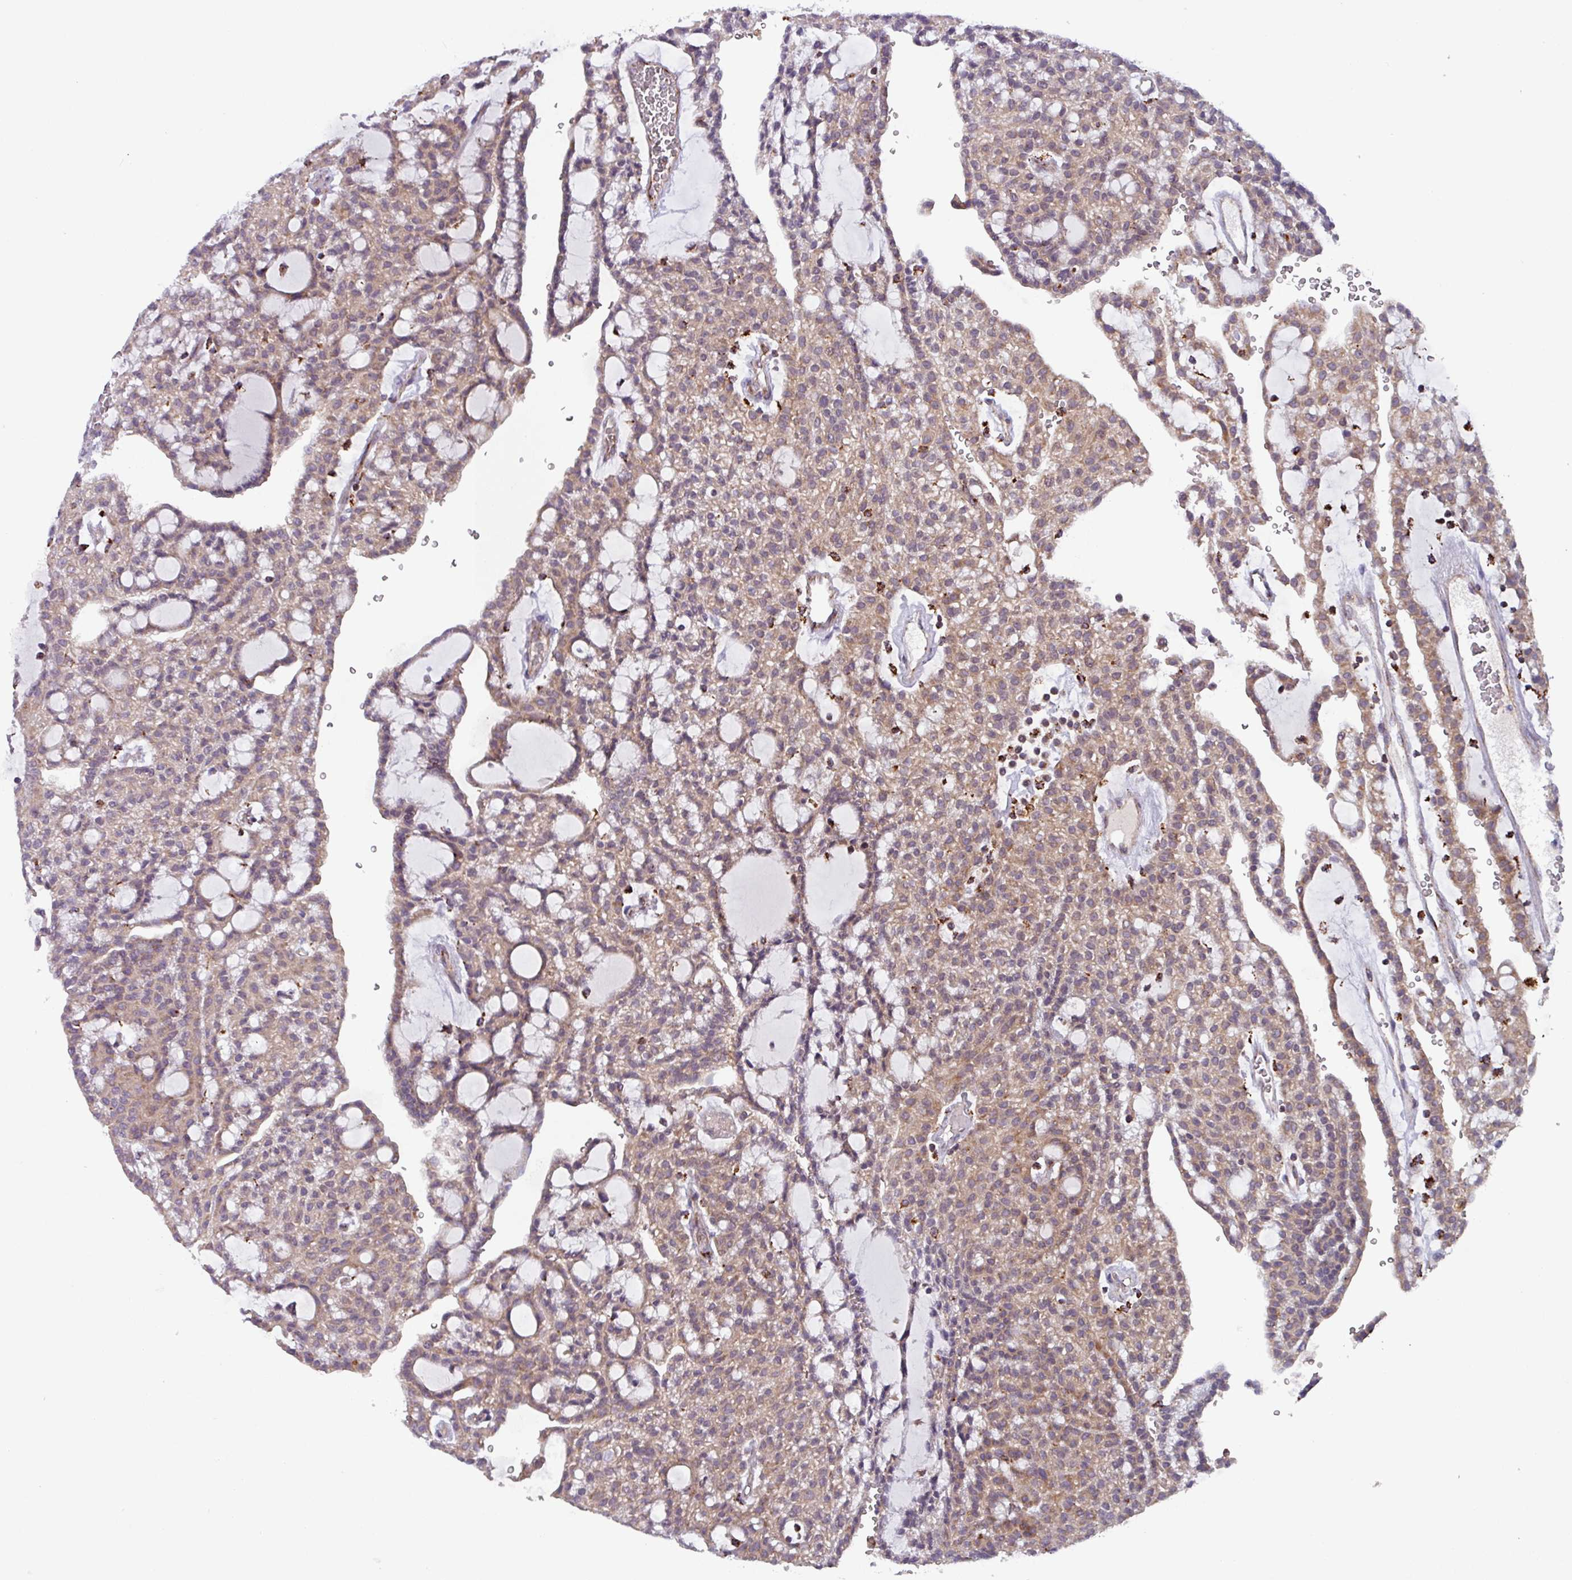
{"staining": {"intensity": "moderate", "quantity": ">75%", "location": "cytoplasmic/membranous"}, "tissue": "renal cancer", "cell_type": "Tumor cells", "image_type": "cancer", "snomed": [{"axis": "morphology", "description": "Adenocarcinoma, NOS"}, {"axis": "topography", "description": "Kidney"}], "caption": "IHC photomicrograph of adenocarcinoma (renal) stained for a protein (brown), which displays medium levels of moderate cytoplasmic/membranous staining in about >75% of tumor cells.", "gene": "AKIRIN1", "patient": {"sex": "male", "age": 63}}